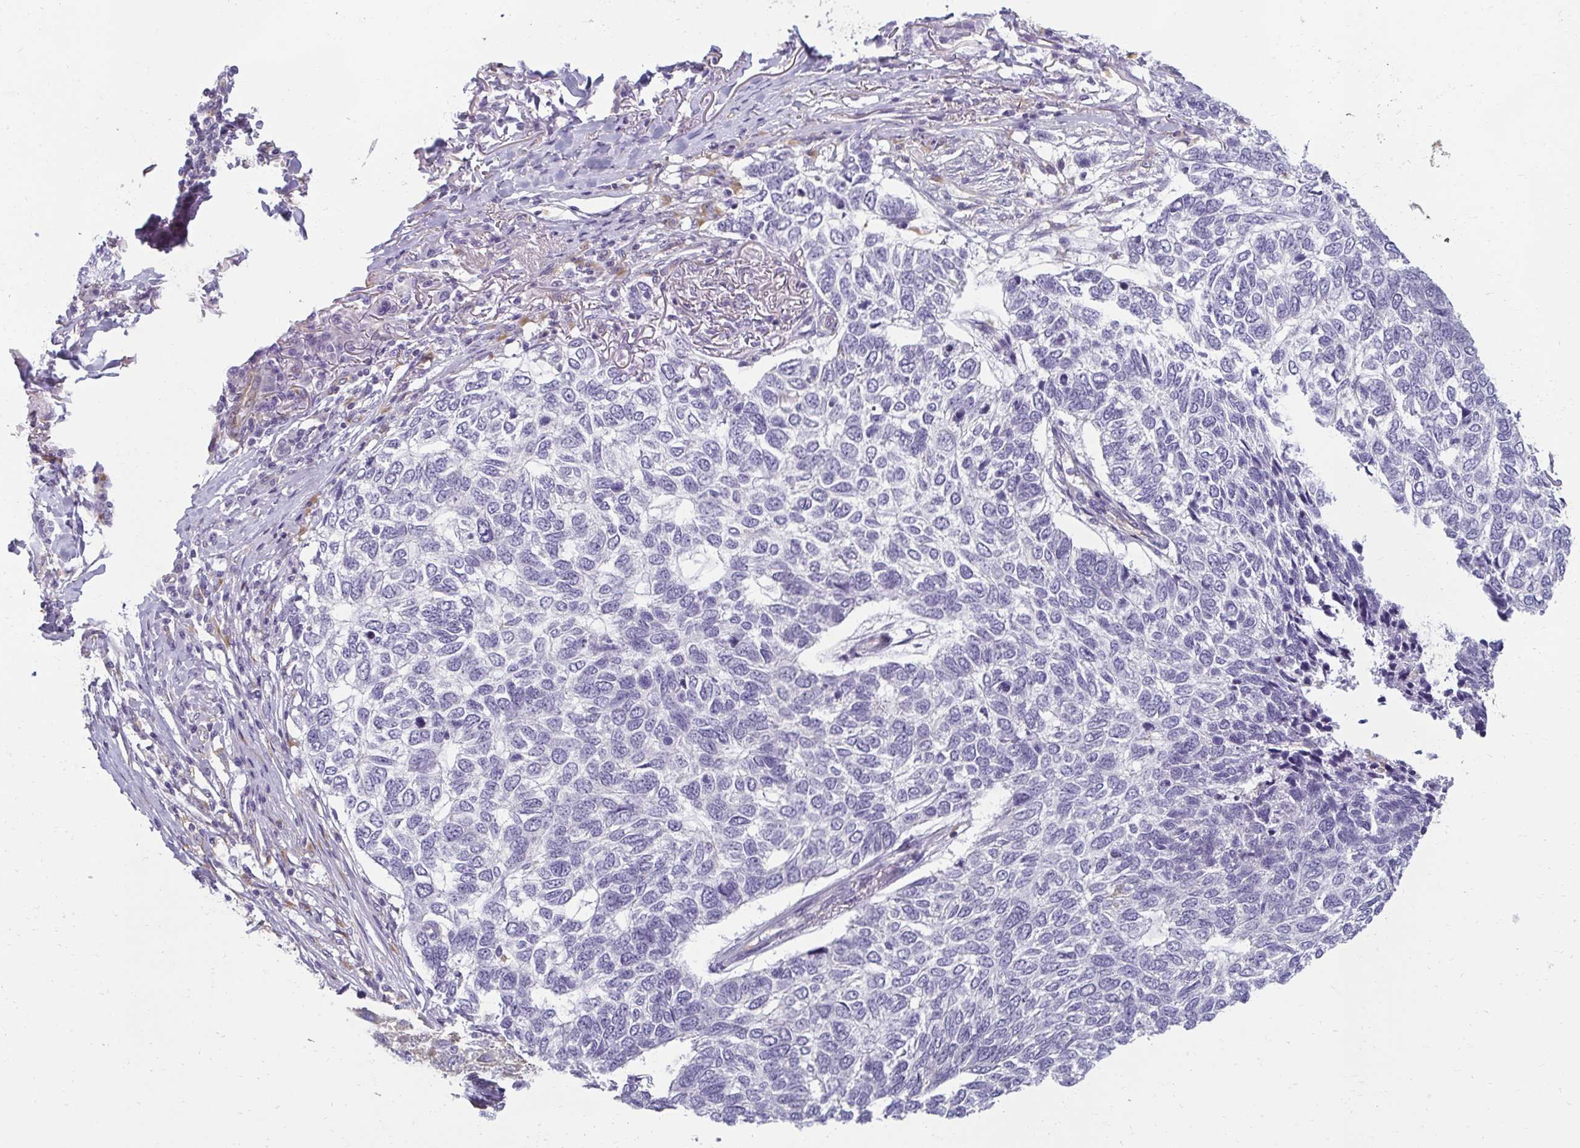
{"staining": {"intensity": "negative", "quantity": "none", "location": "none"}, "tissue": "skin cancer", "cell_type": "Tumor cells", "image_type": "cancer", "snomed": [{"axis": "morphology", "description": "Basal cell carcinoma"}, {"axis": "topography", "description": "Skin"}], "caption": "Tumor cells are negative for brown protein staining in skin cancer (basal cell carcinoma). (Brightfield microscopy of DAB IHC at high magnification).", "gene": "PDE2A", "patient": {"sex": "female", "age": 65}}